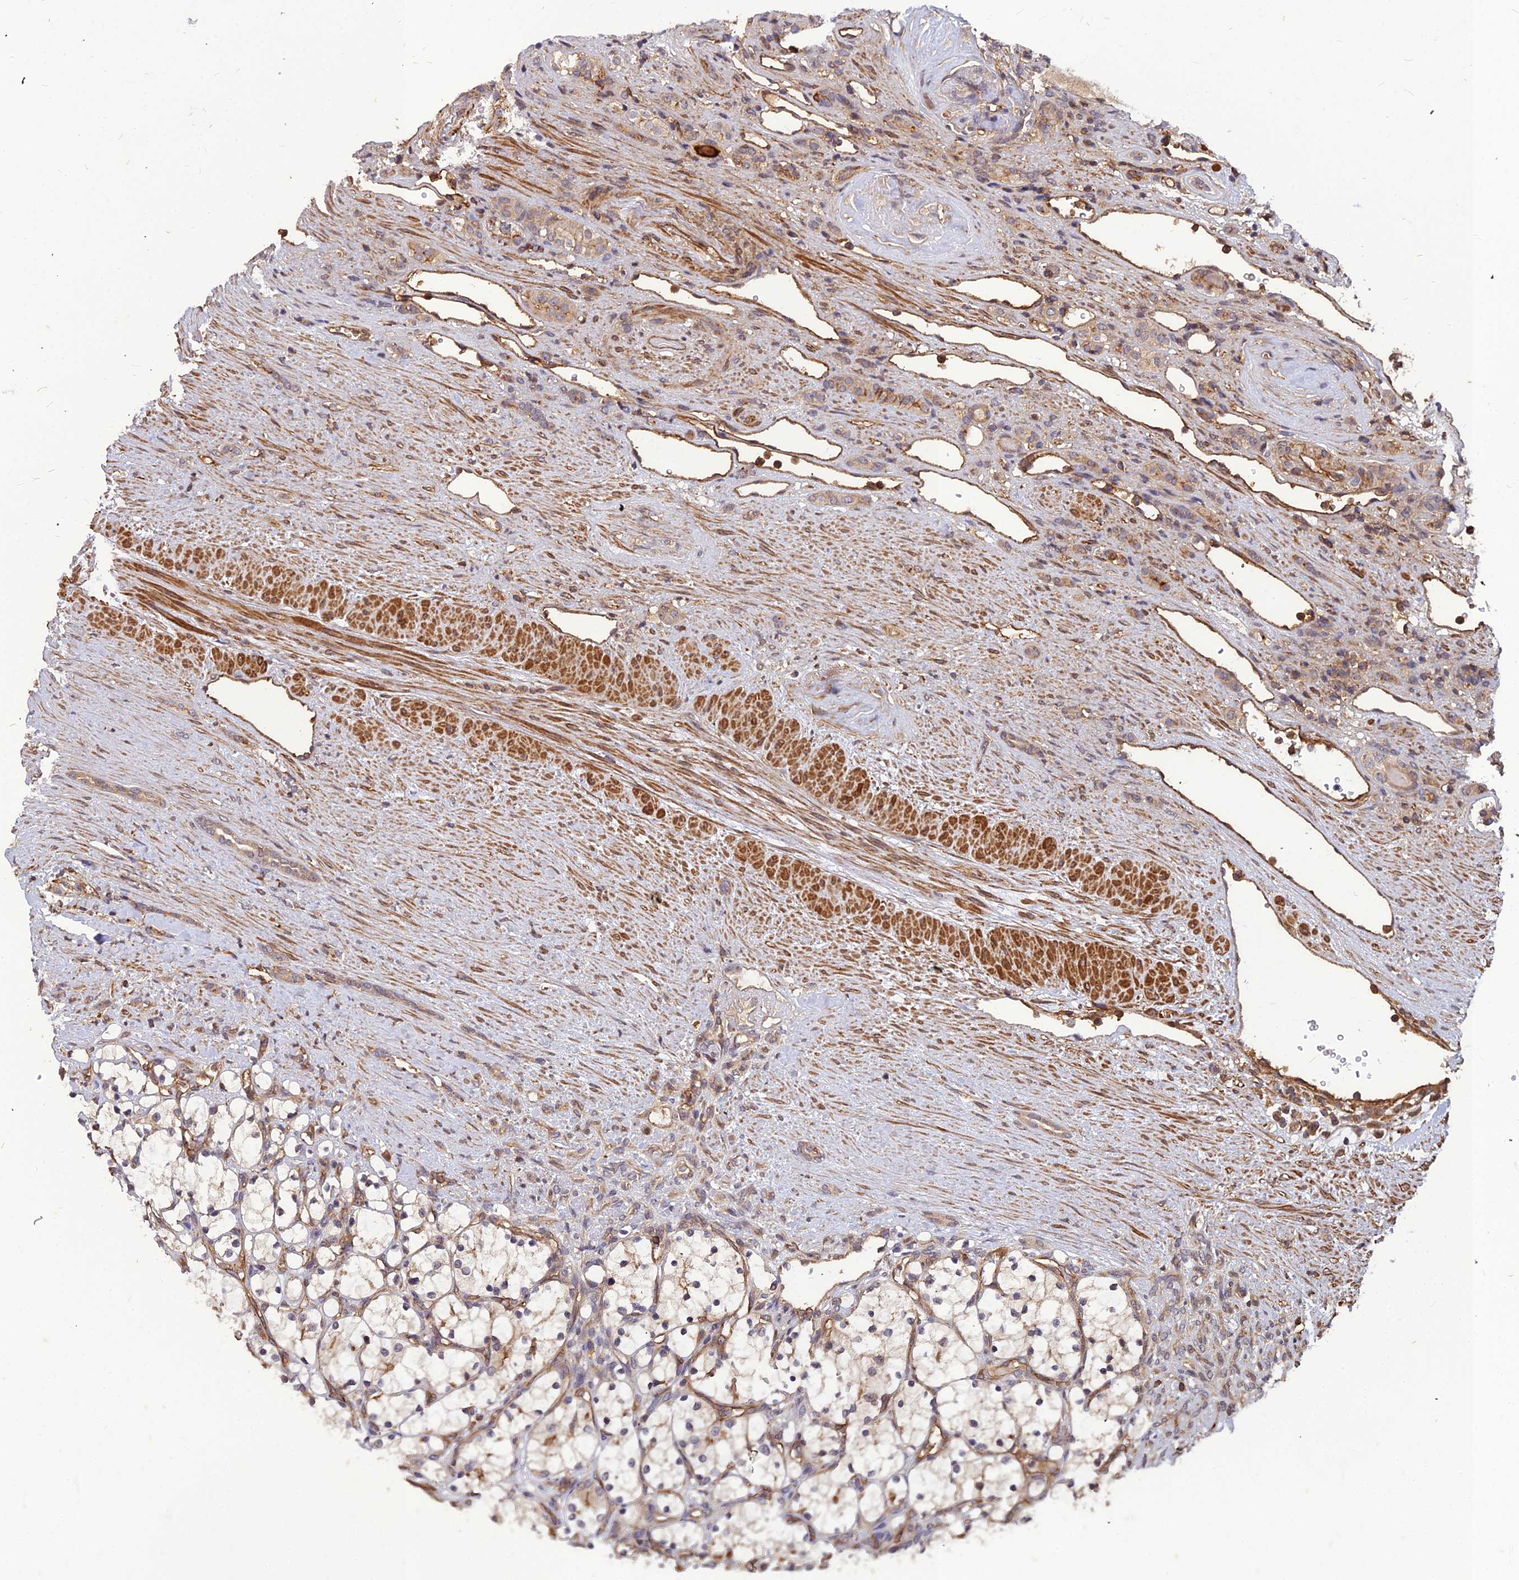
{"staining": {"intensity": "weak", "quantity": "25%-75%", "location": "cytoplasmic/membranous"}, "tissue": "renal cancer", "cell_type": "Tumor cells", "image_type": "cancer", "snomed": [{"axis": "morphology", "description": "Adenocarcinoma, NOS"}, {"axis": "topography", "description": "Kidney"}], "caption": "Immunohistochemistry (IHC) of renal cancer displays low levels of weak cytoplasmic/membranous expression in about 25%-75% of tumor cells.", "gene": "ZNF467", "patient": {"sex": "female", "age": 69}}